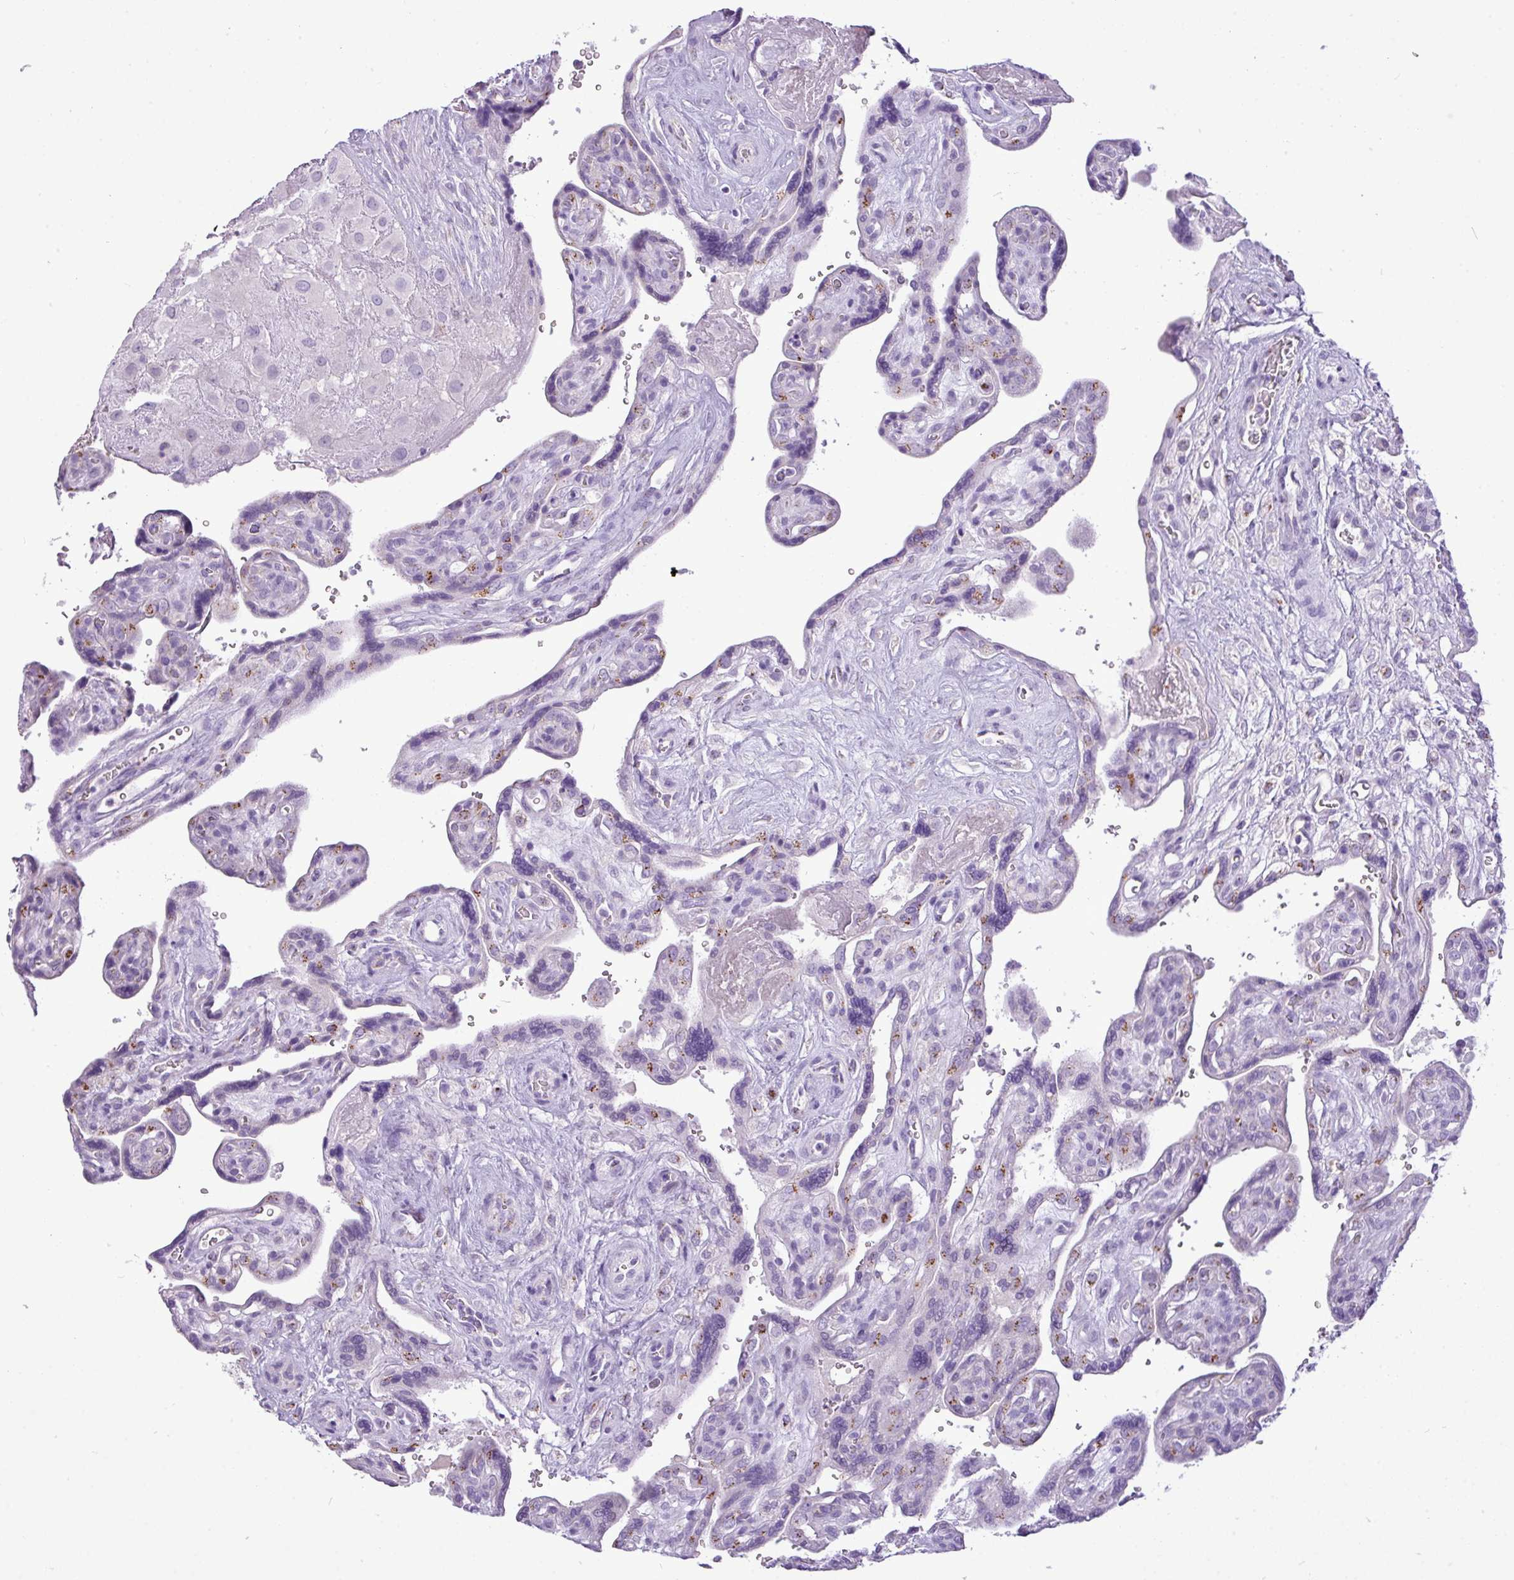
{"staining": {"intensity": "negative", "quantity": "none", "location": "none"}, "tissue": "placenta", "cell_type": "Decidual cells", "image_type": "normal", "snomed": [{"axis": "morphology", "description": "Normal tissue, NOS"}, {"axis": "topography", "description": "Placenta"}], "caption": "Immunohistochemistry (IHC) micrograph of benign placenta: human placenta stained with DAB demonstrates no significant protein staining in decidual cells.", "gene": "FAM43A", "patient": {"sex": "female", "age": 39}}